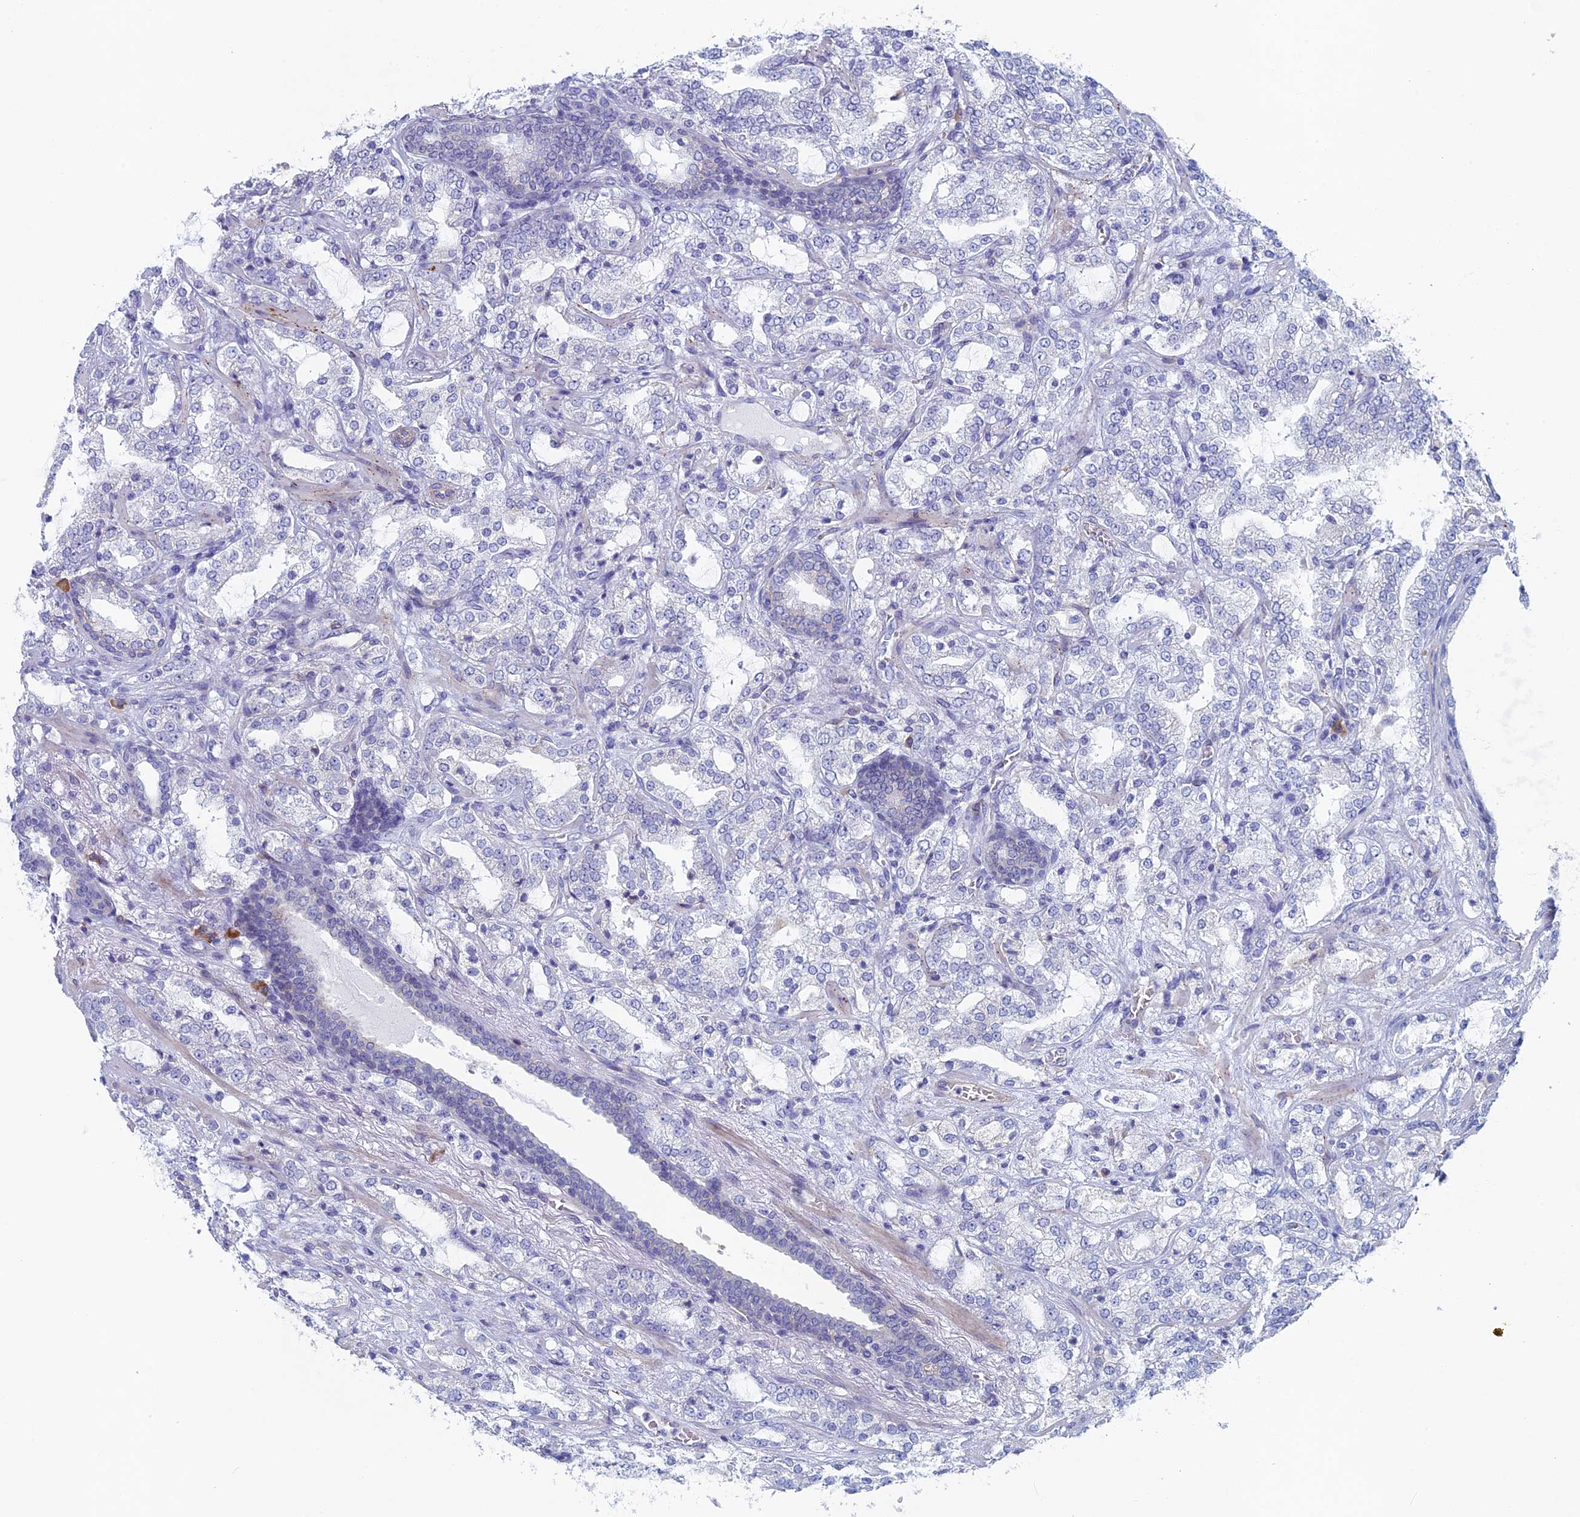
{"staining": {"intensity": "negative", "quantity": "none", "location": "none"}, "tissue": "prostate cancer", "cell_type": "Tumor cells", "image_type": "cancer", "snomed": [{"axis": "morphology", "description": "Adenocarcinoma, High grade"}, {"axis": "topography", "description": "Prostate"}], "caption": "High magnification brightfield microscopy of prostate cancer stained with DAB (3,3'-diaminobenzidine) (brown) and counterstained with hematoxylin (blue): tumor cells show no significant expression.", "gene": "MAGEB6", "patient": {"sex": "male", "age": 64}}